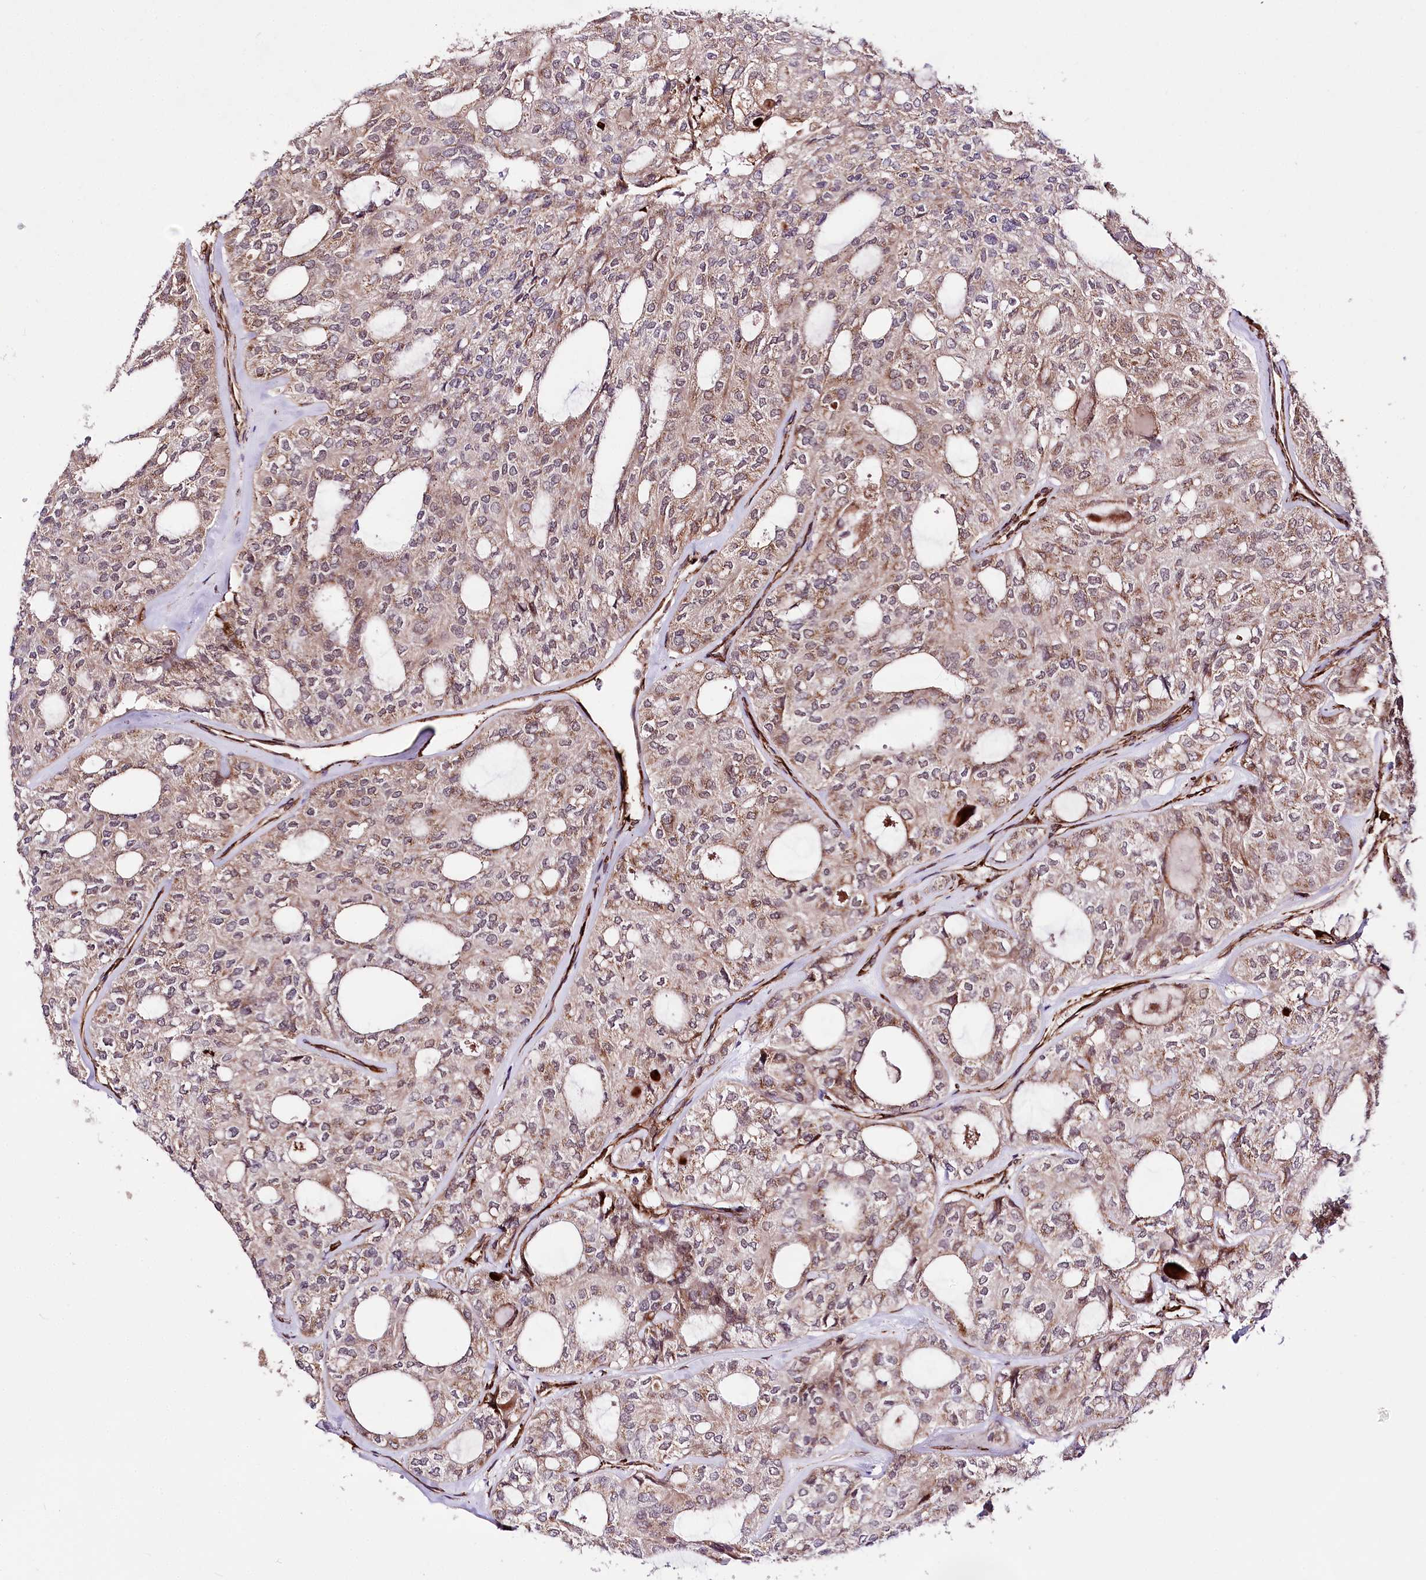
{"staining": {"intensity": "moderate", "quantity": "25%-75%", "location": "cytoplasmic/membranous"}, "tissue": "thyroid cancer", "cell_type": "Tumor cells", "image_type": "cancer", "snomed": [{"axis": "morphology", "description": "Follicular adenoma carcinoma, NOS"}, {"axis": "topography", "description": "Thyroid gland"}], "caption": "Moderate cytoplasmic/membranous staining for a protein is appreciated in approximately 25%-75% of tumor cells of thyroid follicular adenoma carcinoma using immunohistochemistry (IHC).", "gene": "WWC1", "patient": {"sex": "male", "age": 75}}